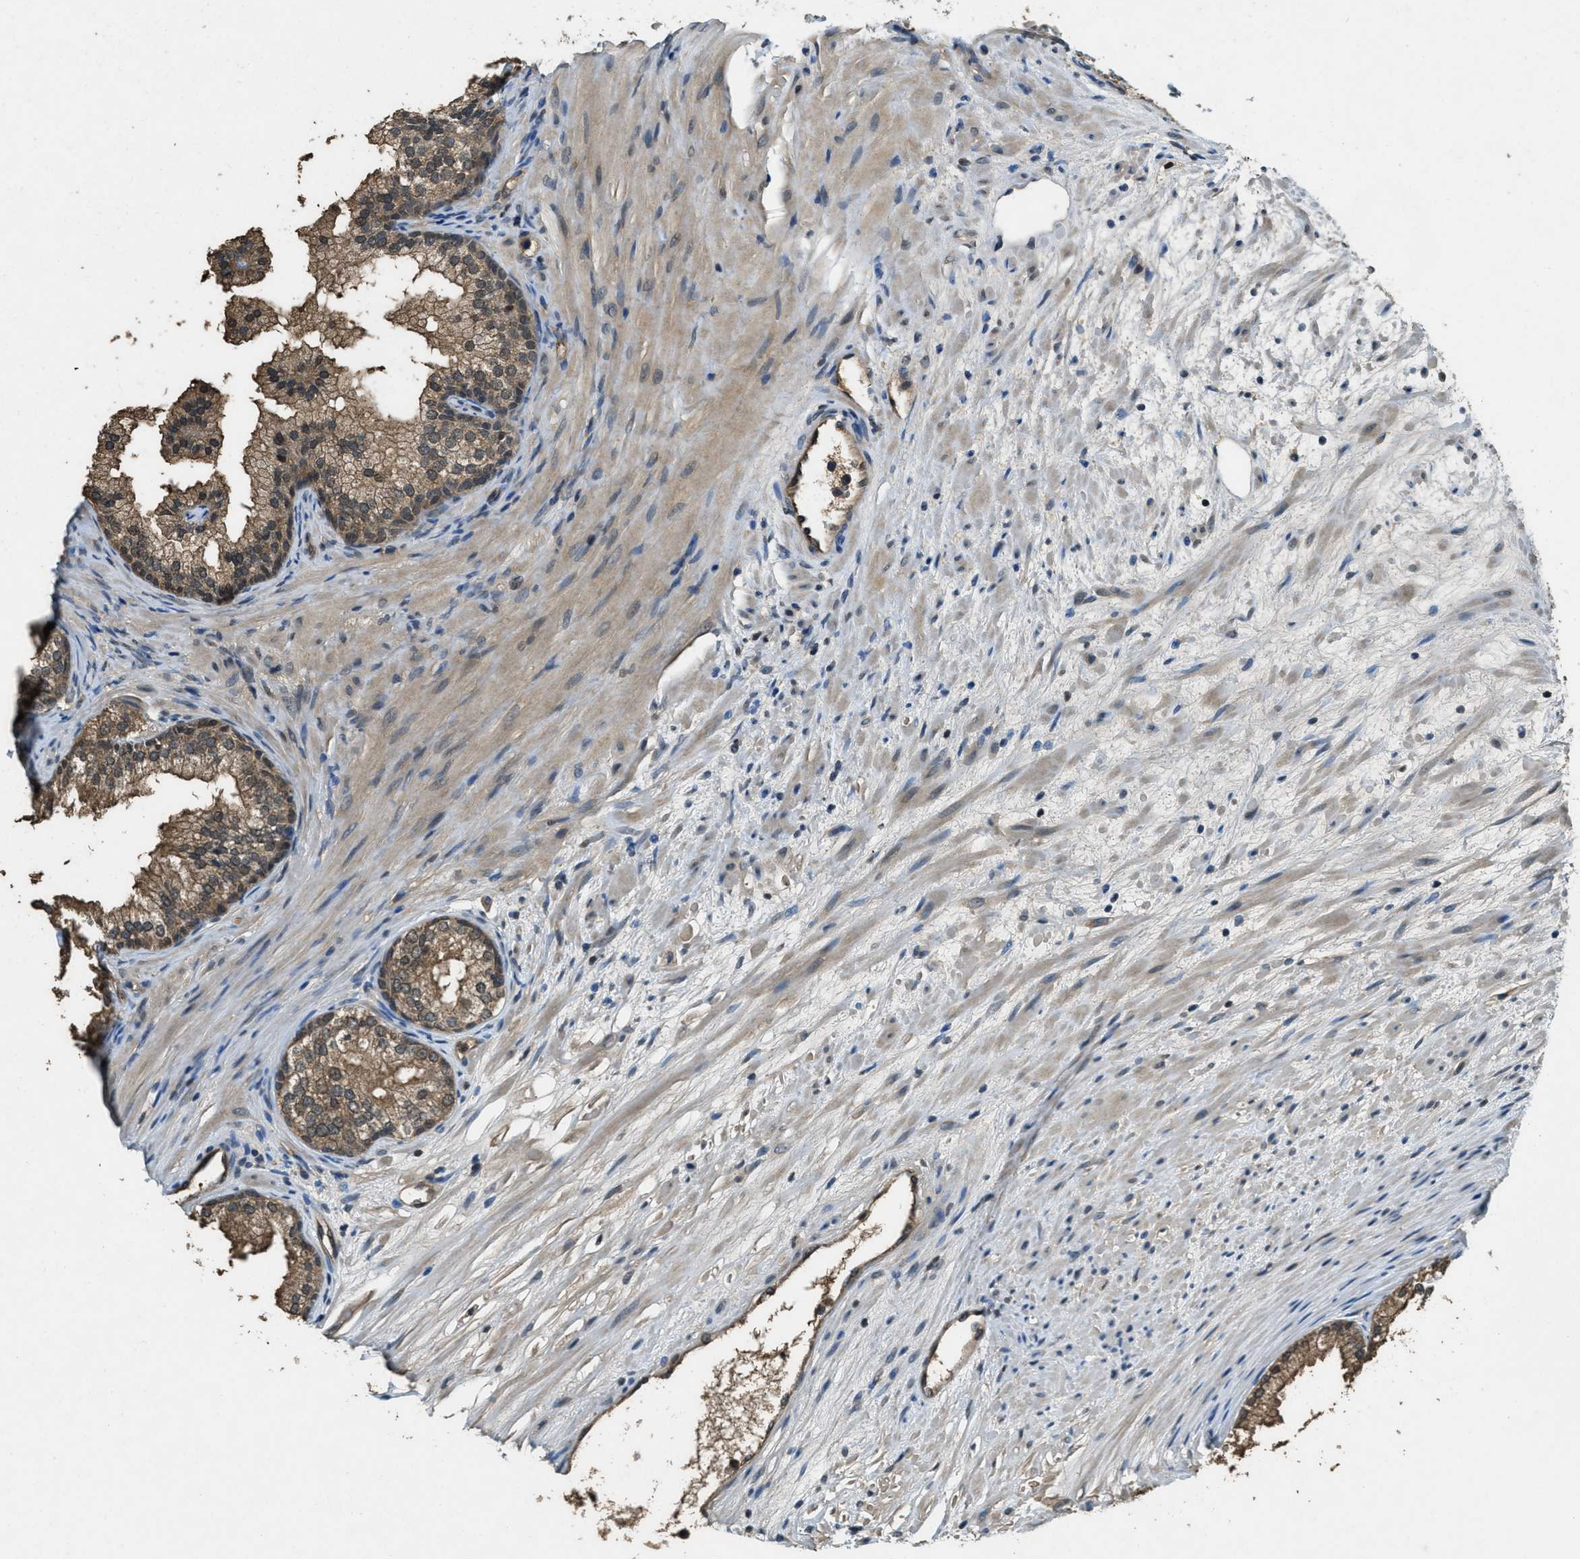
{"staining": {"intensity": "moderate", "quantity": ">75%", "location": "cytoplasmic/membranous"}, "tissue": "prostate", "cell_type": "Glandular cells", "image_type": "normal", "snomed": [{"axis": "morphology", "description": "Normal tissue, NOS"}, {"axis": "topography", "description": "Prostate"}], "caption": "An immunohistochemistry photomicrograph of unremarkable tissue is shown. Protein staining in brown shows moderate cytoplasmic/membranous positivity in prostate within glandular cells.", "gene": "DUSP6", "patient": {"sex": "male", "age": 76}}